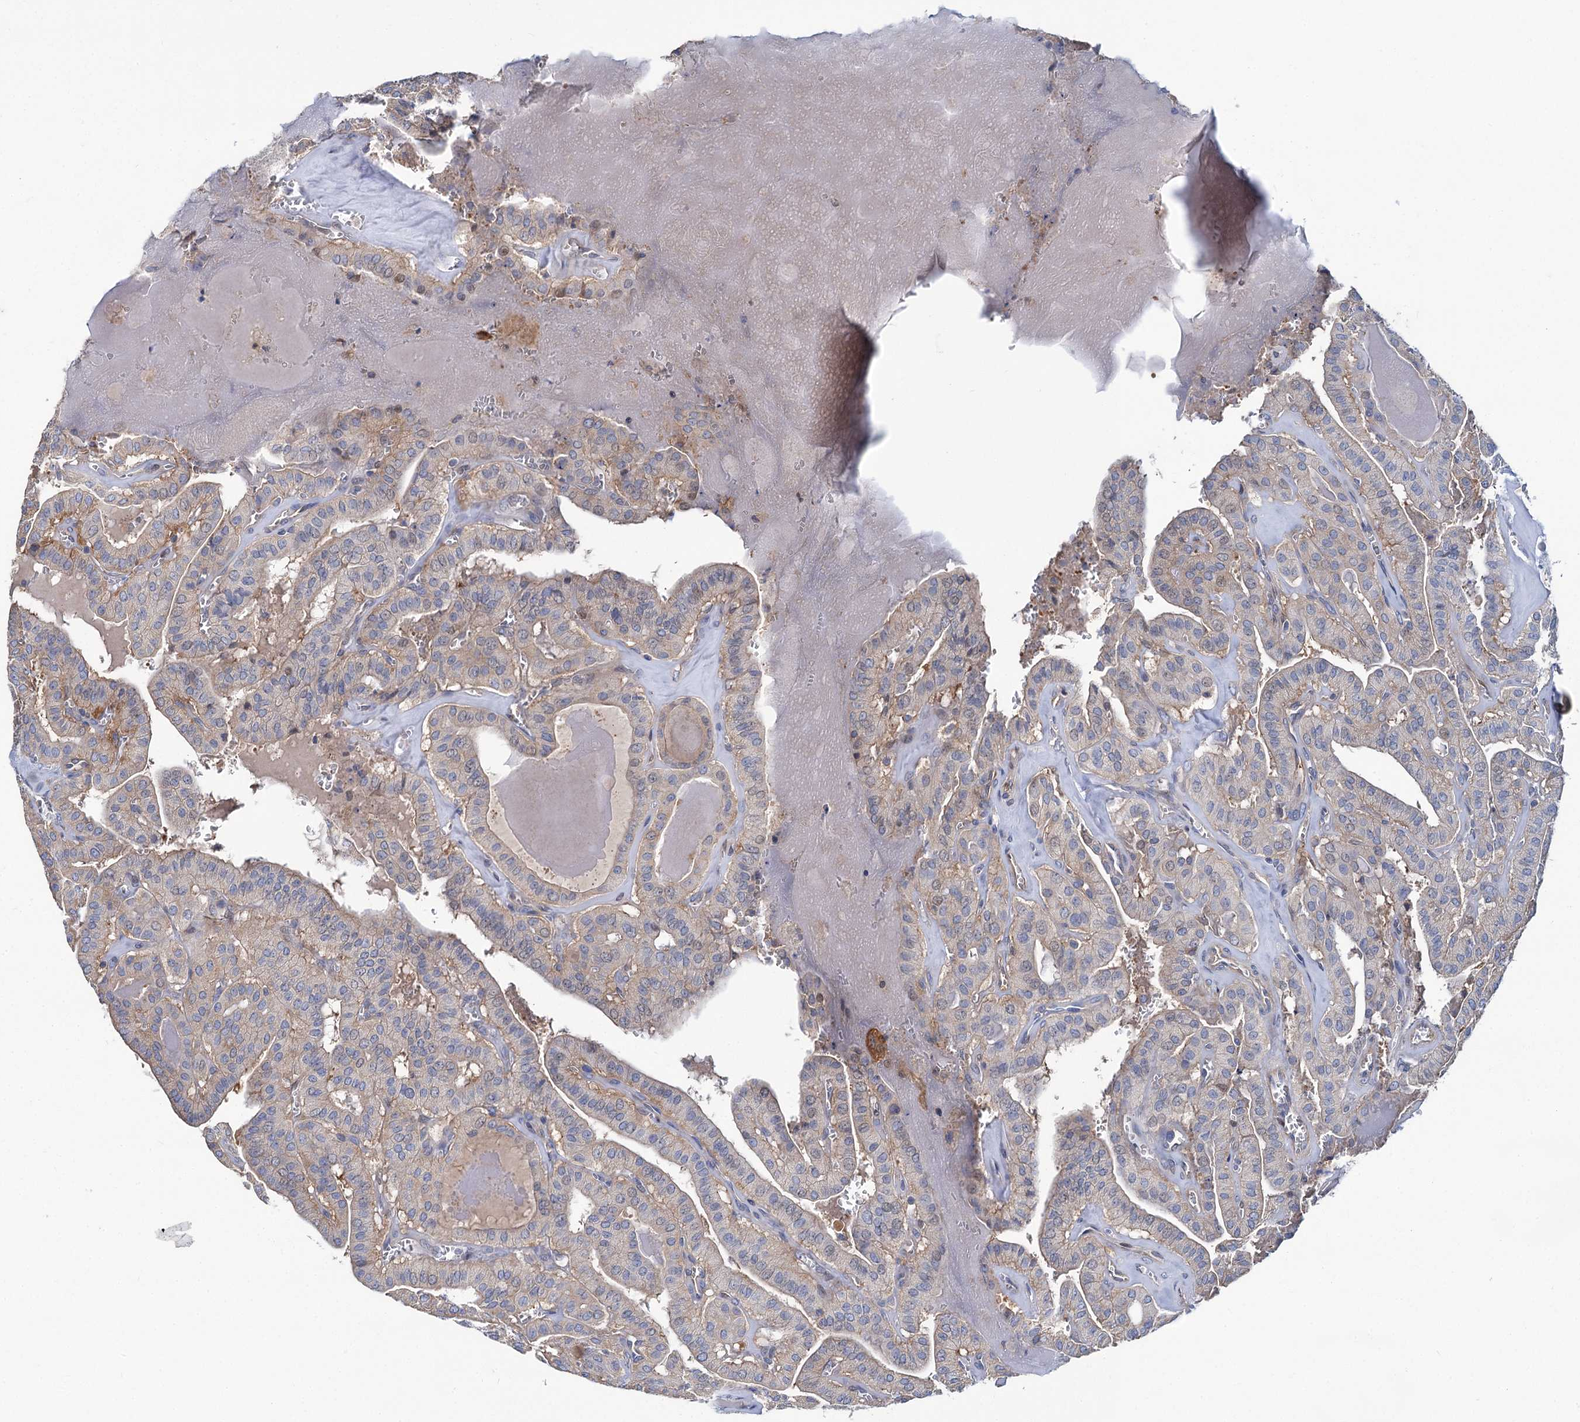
{"staining": {"intensity": "weak", "quantity": "<25%", "location": "cytoplasmic/membranous"}, "tissue": "thyroid cancer", "cell_type": "Tumor cells", "image_type": "cancer", "snomed": [{"axis": "morphology", "description": "Papillary adenocarcinoma, NOS"}, {"axis": "topography", "description": "Thyroid gland"}], "caption": "This is an immunohistochemistry histopathology image of thyroid papillary adenocarcinoma. There is no positivity in tumor cells.", "gene": "TRIM55", "patient": {"sex": "male", "age": 52}}